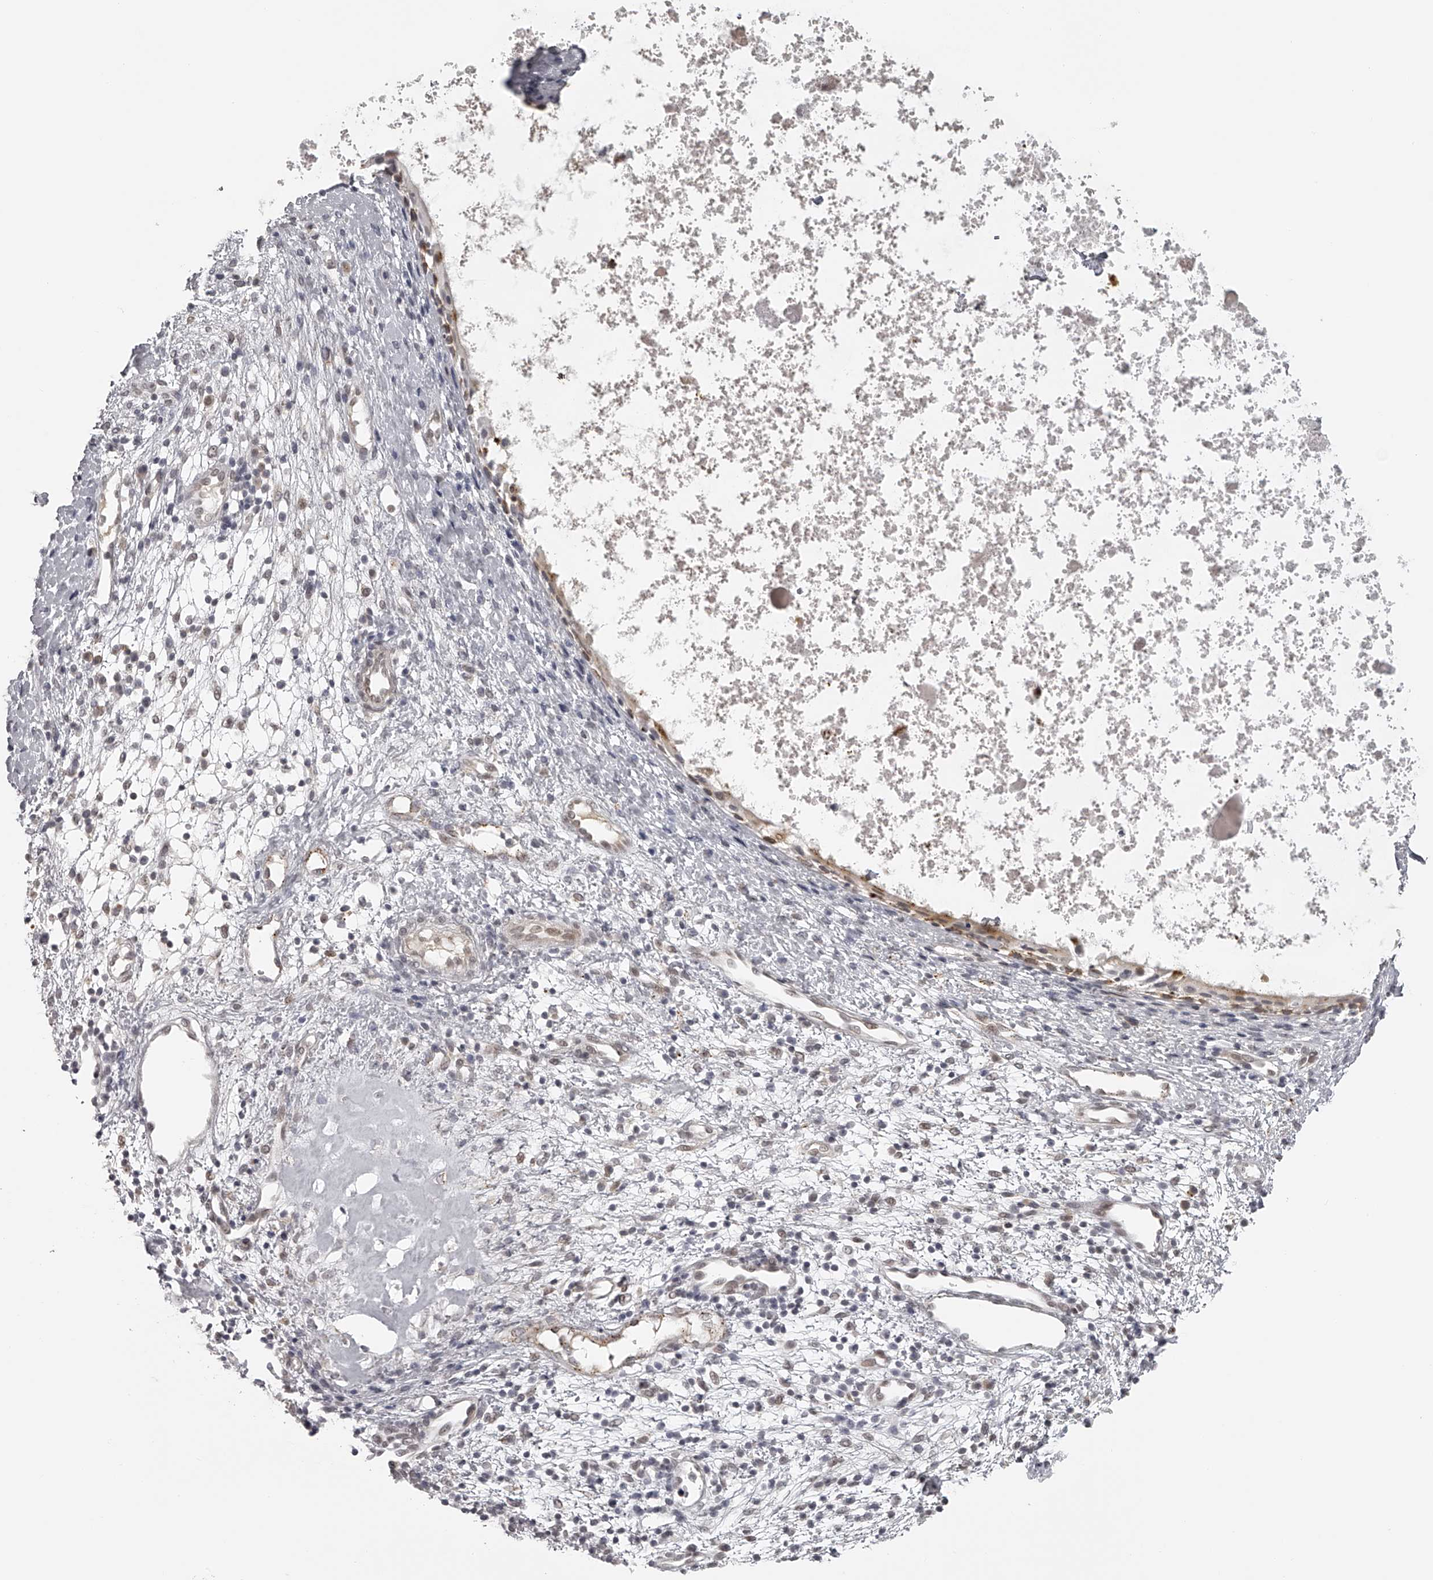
{"staining": {"intensity": "weak", "quantity": "25%-75%", "location": "cytoplasmic/membranous"}, "tissue": "nasopharynx", "cell_type": "Respiratory epithelial cells", "image_type": "normal", "snomed": [{"axis": "morphology", "description": "Normal tissue, NOS"}, {"axis": "topography", "description": "Nasopharynx"}], "caption": "A brown stain highlights weak cytoplasmic/membranous positivity of a protein in respiratory epithelial cells of benign nasopharynx. (DAB (3,3'-diaminobenzidine) = brown stain, brightfield microscopy at high magnification).", "gene": "RNF220", "patient": {"sex": "male", "age": 22}}